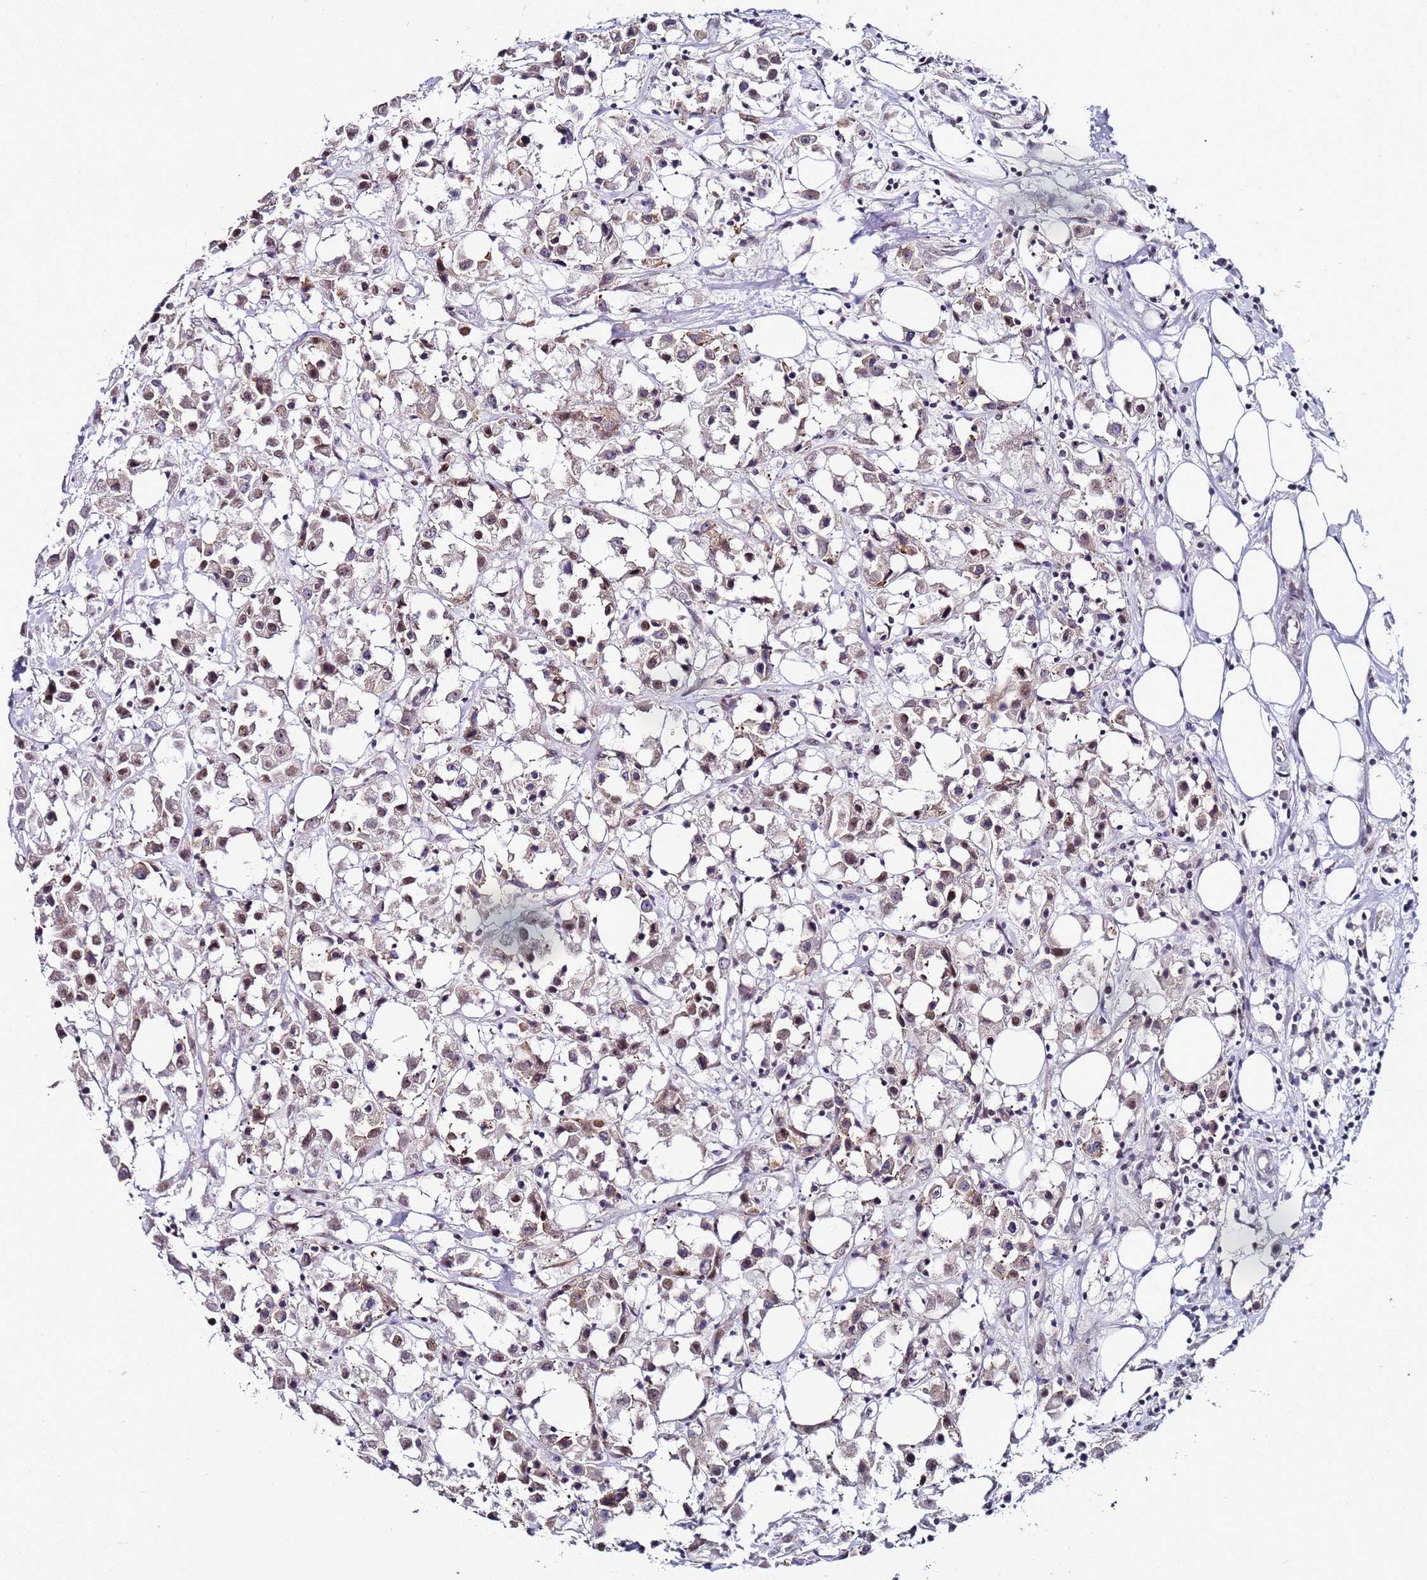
{"staining": {"intensity": "weak", "quantity": "25%-75%", "location": "nuclear"}, "tissue": "breast cancer", "cell_type": "Tumor cells", "image_type": "cancer", "snomed": [{"axis": "morphology", "description": "Duct carcinoma"}, {"axis": "topography", "description": "Breast"}], "caption": "Immunohistochemistry staining of infiltrating ductal carcinoma (breast), which shows low levels of weak nuclear positivity in about 25%-75% of tumor cells indicating weak nuclear protein expression. The staining was performed using DAB (brown) for protein detection and nuclei were counterstained in hematoxylin (blue).", "gene": "PSMA7", "patient": {"sex": "female", "age": 61}}